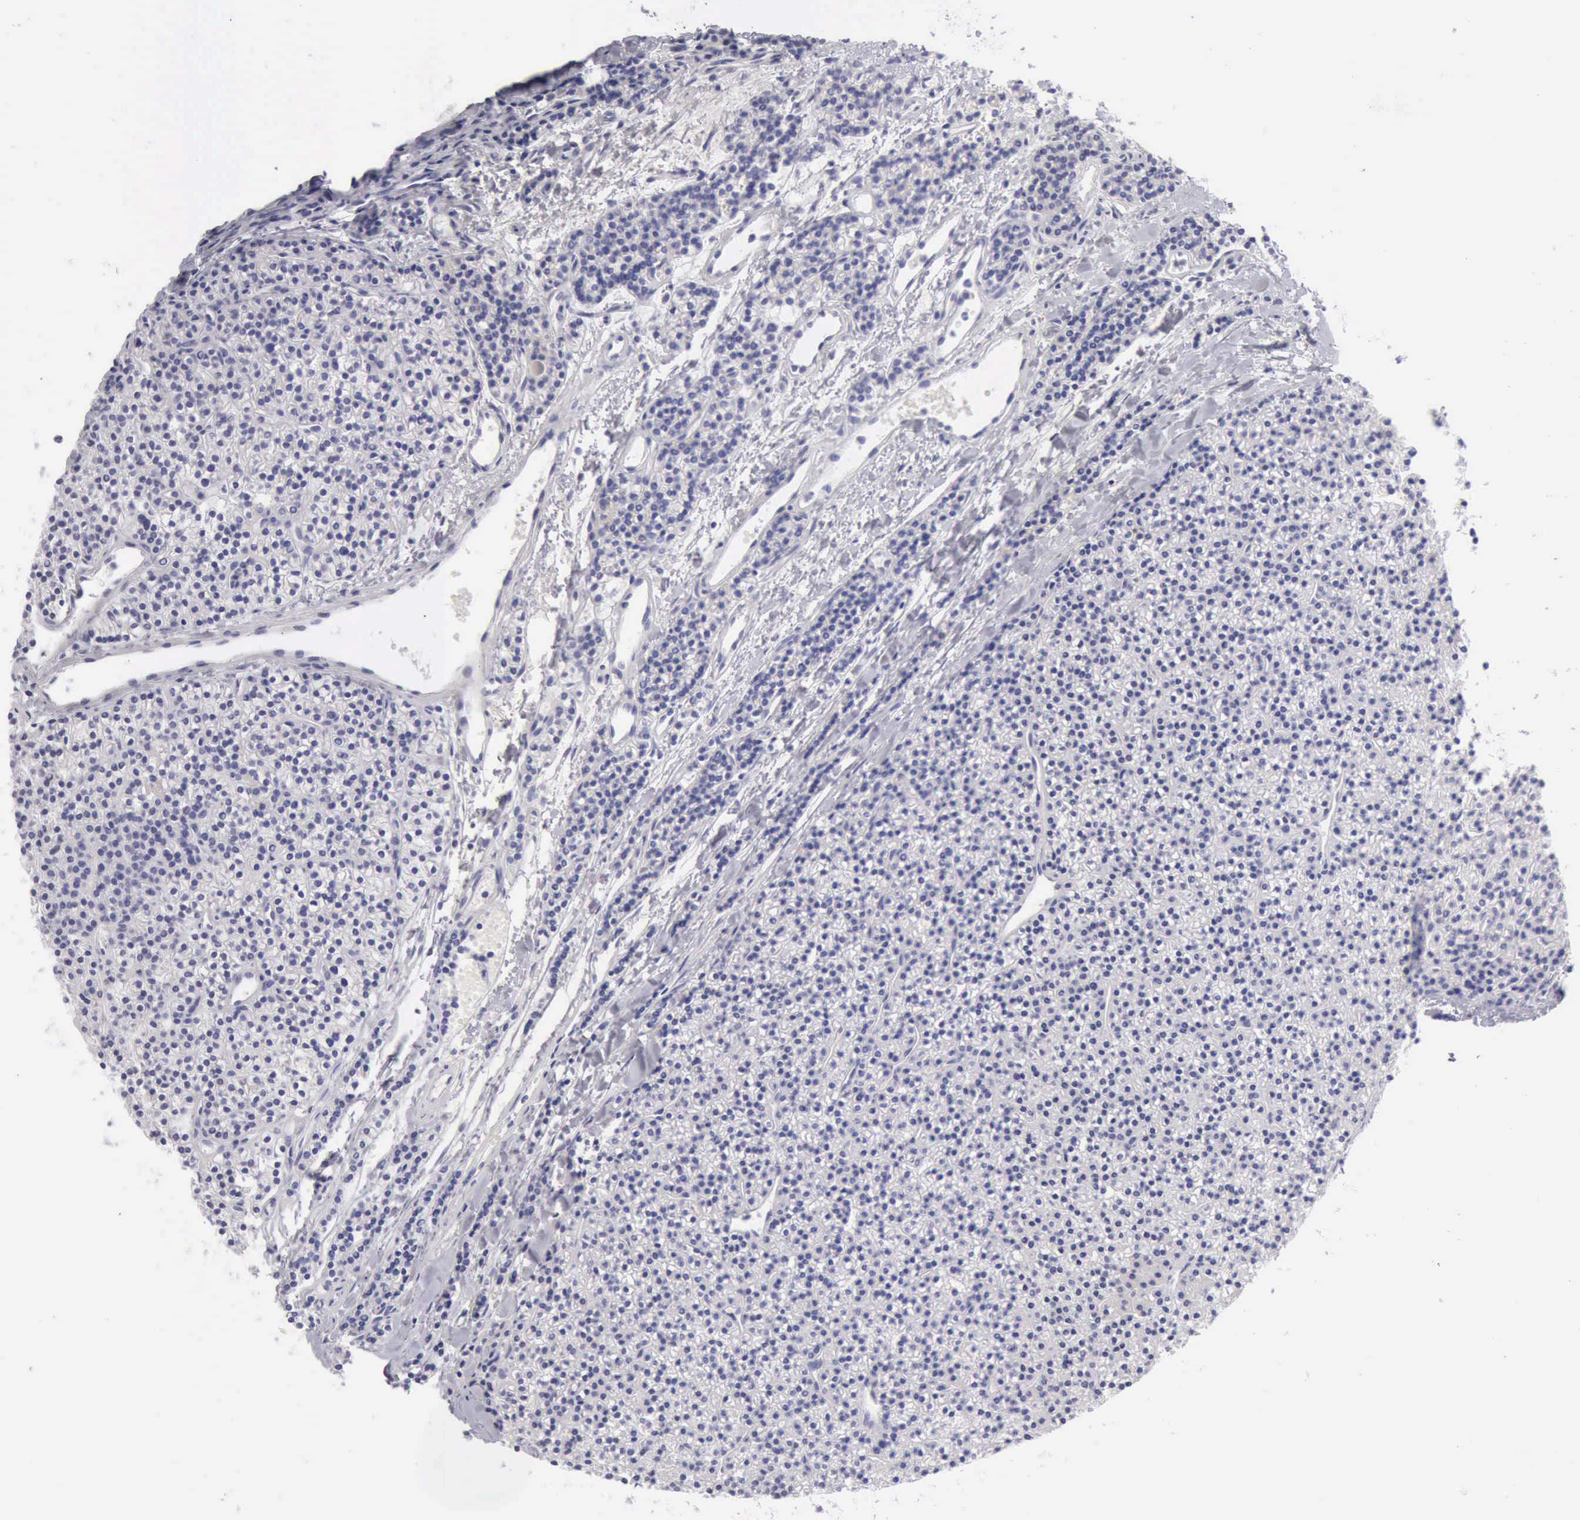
{"staining": {"intensity": "negative", "quantity": "none", "location": "none"}, "tissue": "parathyroid gland", "cell_type": "Glandular cells", "image_type": "normal", "snomed": [{"axis": "morphology", "description": "Normal tissue, NOS"}, {"axis": "topography", "description": "Parathyroid gland"}], "caption": "DAB (3,3'-diaminobenzidine) immunohistochemical staining of normal parathyroid gland displays no significant positivity in glandular cells.", "gene": "CTSS", "patient": {"sex": "female", "age": 45}}